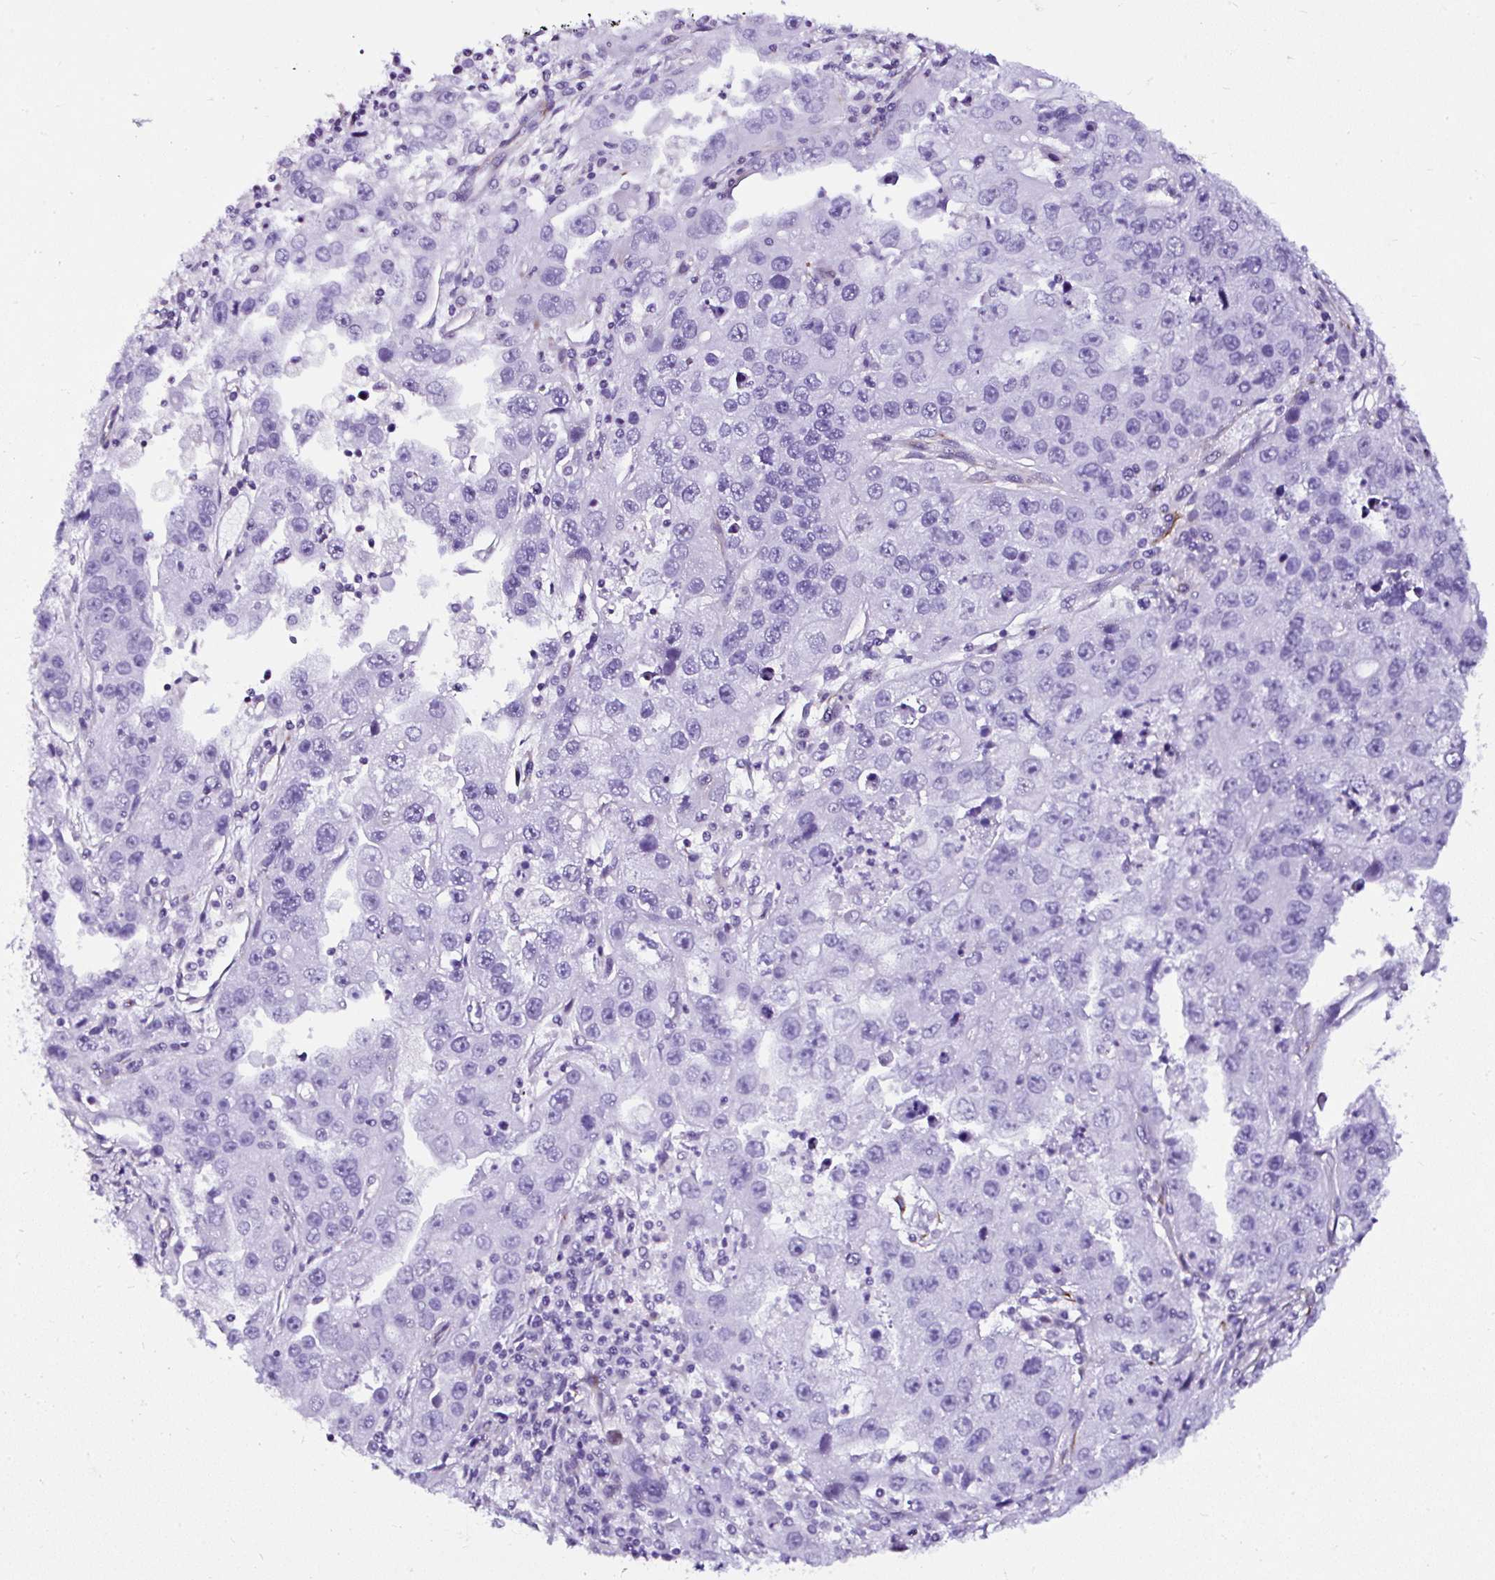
{"staining": {"intensity": "negative", "quantity": "none", "location": "none"}, "tissue": "endometrial cancer", "cell_type": "Tumor cells", "image_type": "cancer", "snomed": [{"axis": "morphology", "description": "Adenocarcinoma, NOS"}, {"axis": "topography", "description": "Uterus"}], "caption": "Endometrial cancer was stained to show a protein in brown. There is no significant staining in tumor cells. (Immunohistochemistry (ihc), brightfield microscopy, high magnification).", "gene": "DEPDC5", "patient": {"sex": "female", "age": 62}}